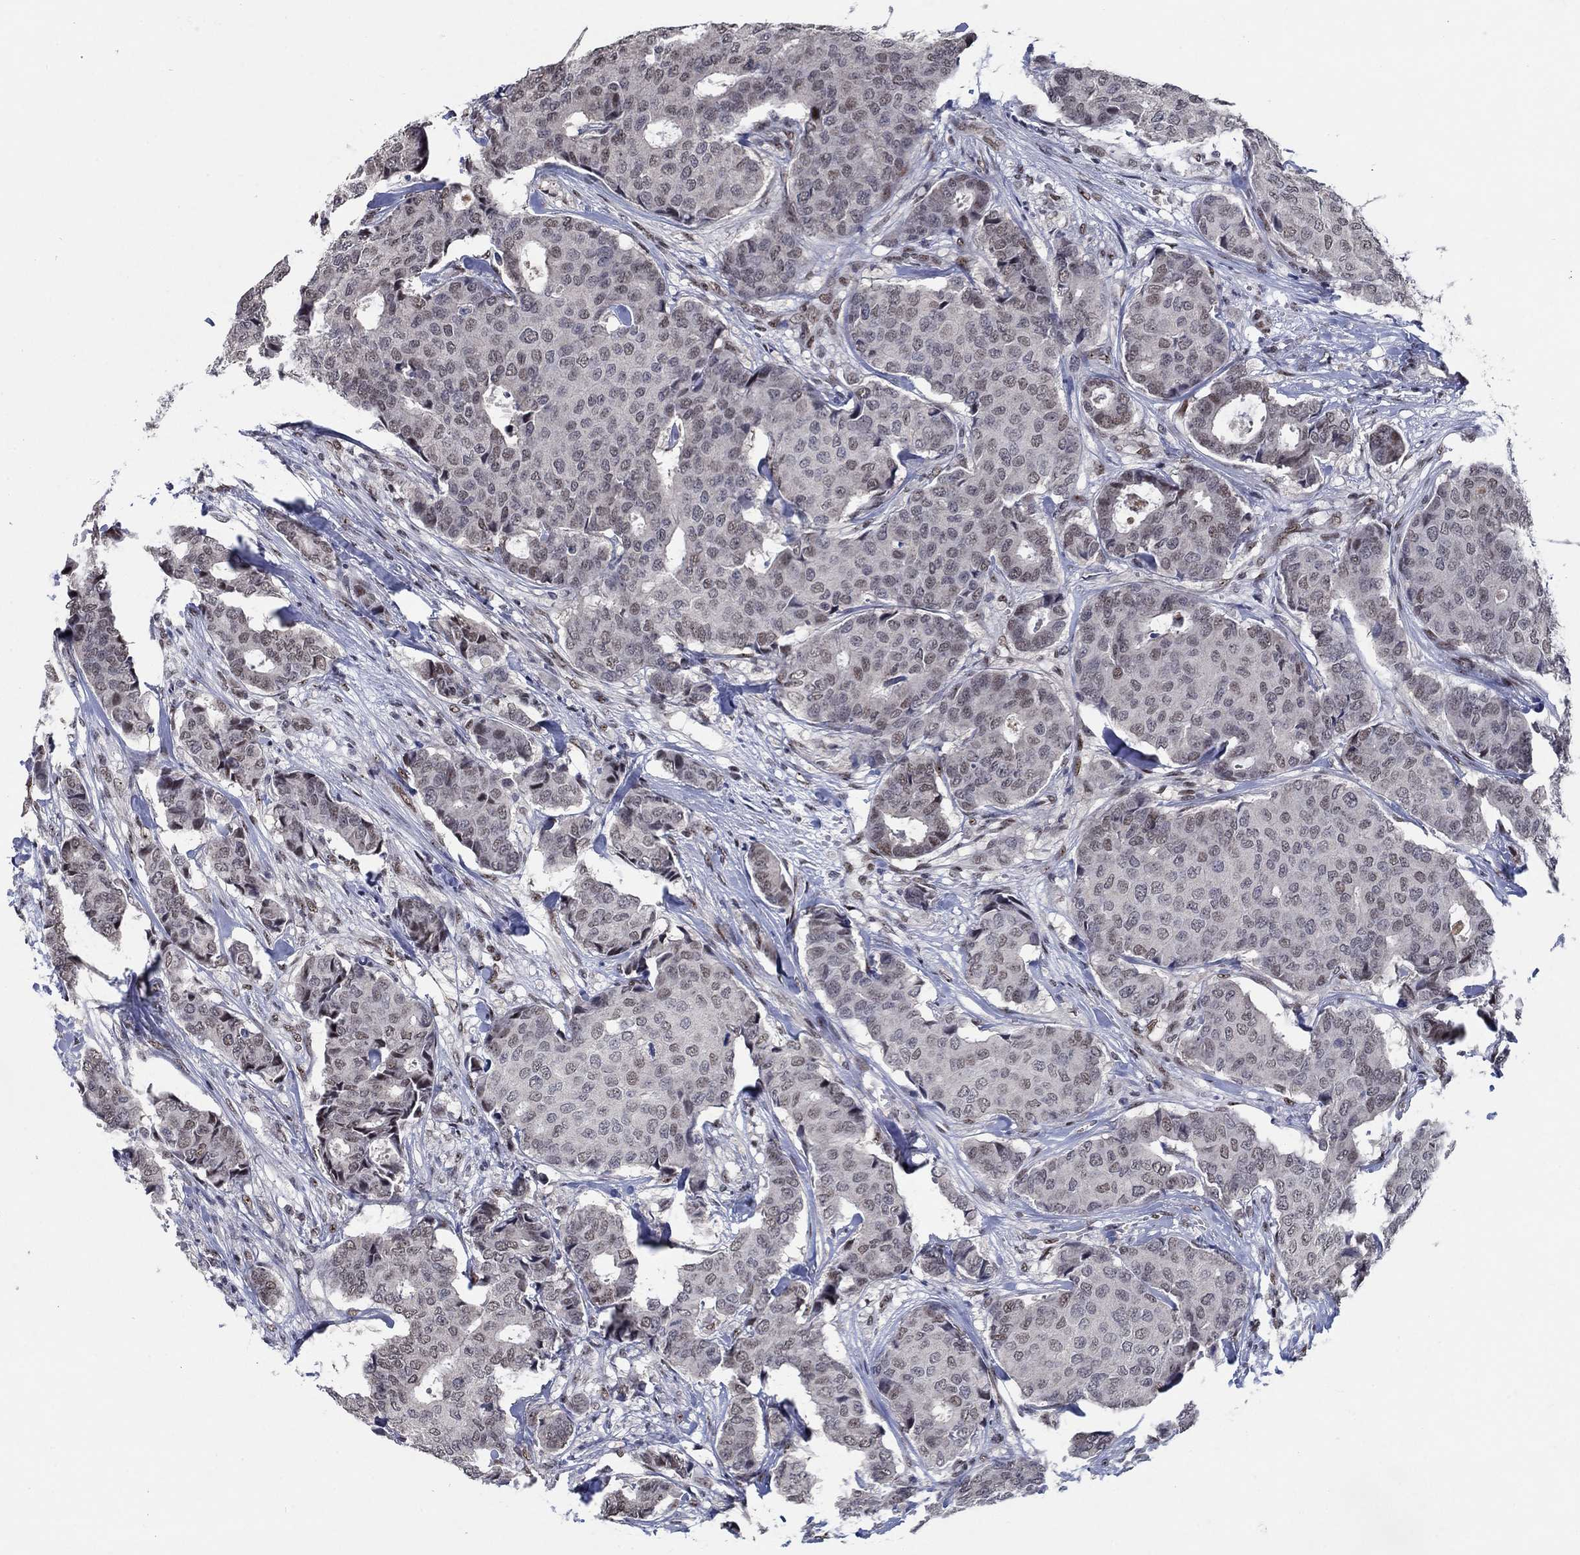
{"staining": {"intensity": "negative", "quantity": "none", "location": "none"}, "tissue": "breast cancer", "cell_type": "Tumor cells", "image_type": "cancer", "snomed": [{"axis": "morphology", "description": "Duct carcinoma"}, {"axis": "topography", "description": "Breast"}], "caption": "Protein analysis of breast cancer exhibits no significant positivity in tumor cells. The staining is performed using DAB (3,3'-diaminobenzidine) brown chromogen with nuclei counter-stained in using hematoxylin.", "gene": "HTN1", "patient": {"sex": "female", "age": 75}}